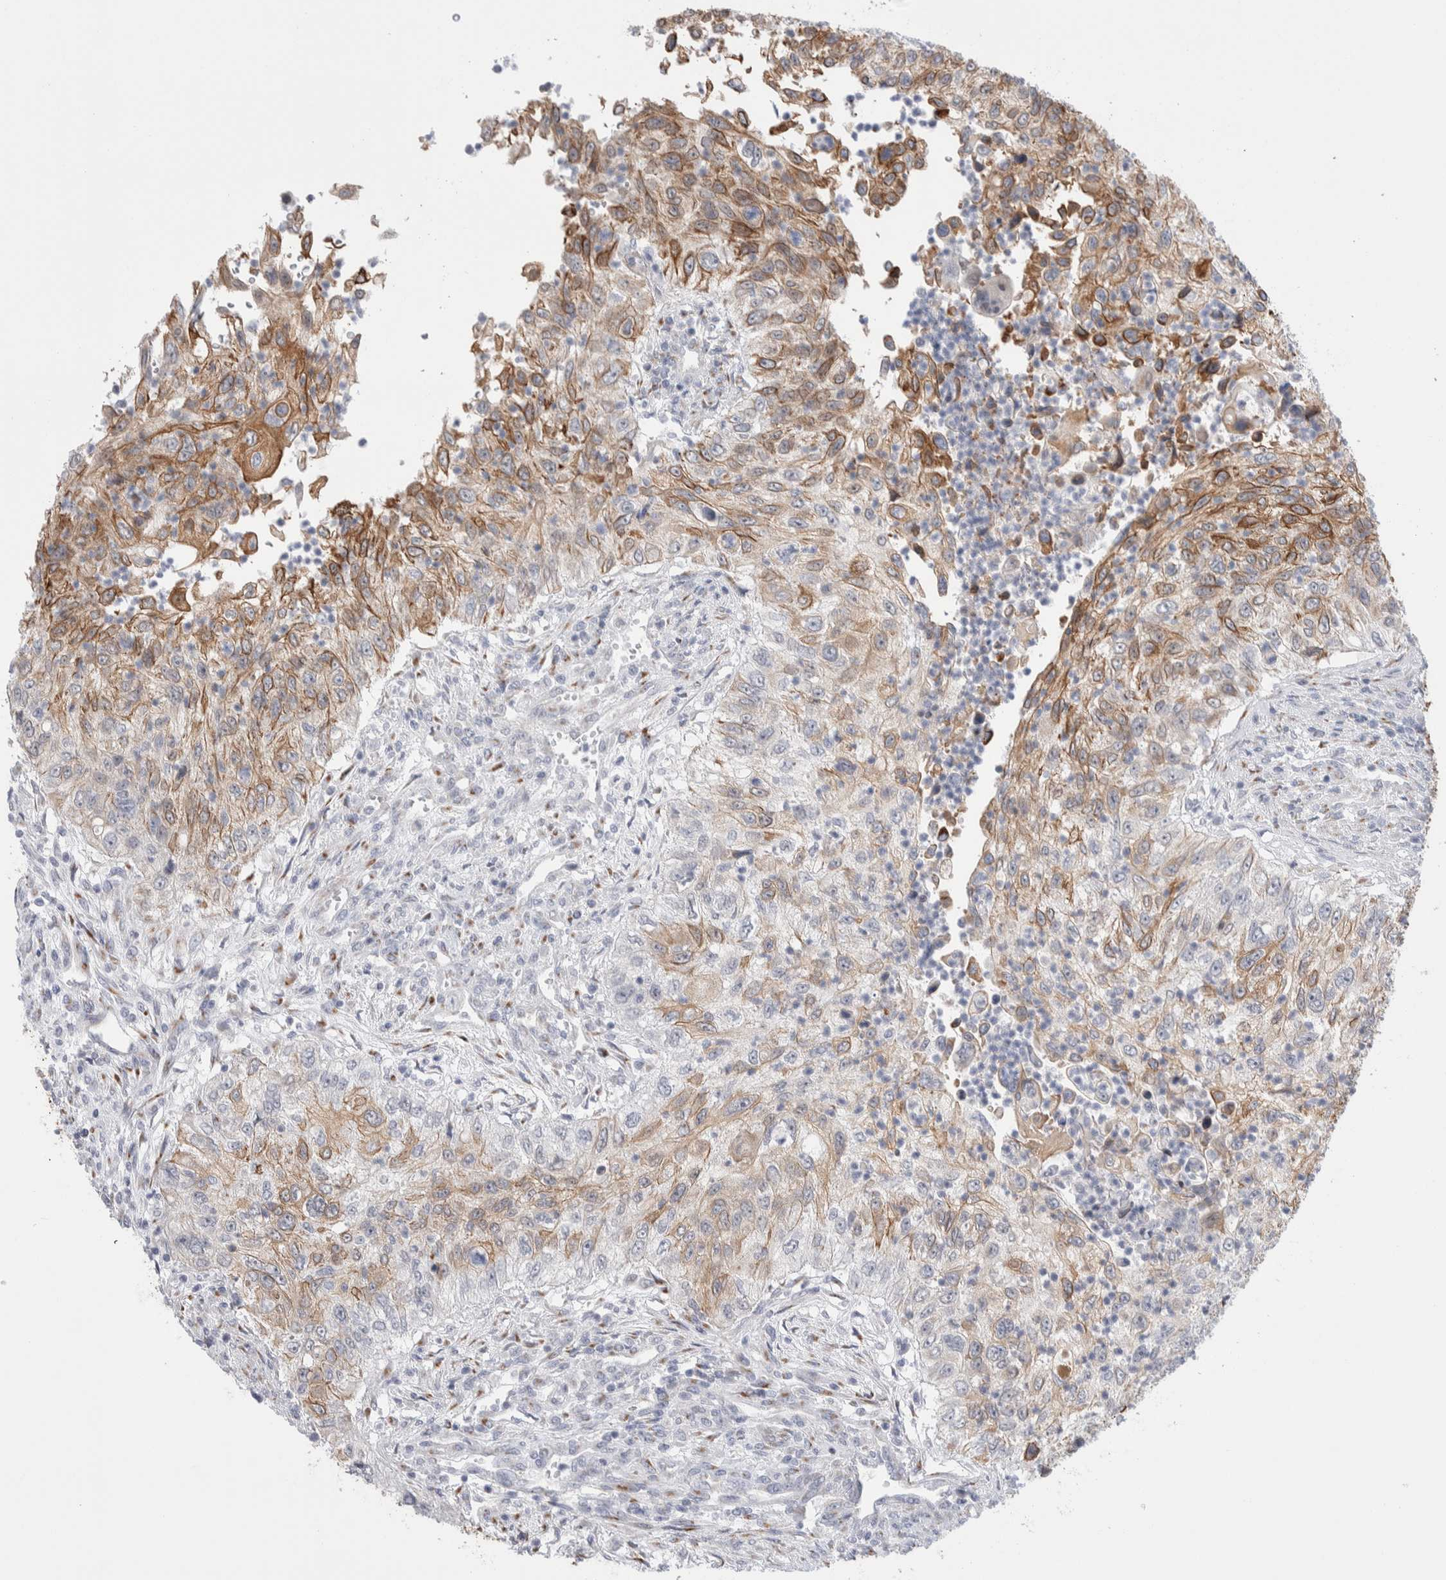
{"staining": {"intensity": "moderate", "quantity": ">75%", "location": "cytoplasmic/membranous"}, "tissue": "urothelial cancer", "cell_type": "Tumor cells", "image_type": "cancer", "snomed": [{"axis": "morphology", "description": "Urothelial carcinoma, High grade"}, {"axis": "topography", "description": "Urinary bladder"}], "caption": "Immunohistochemistry histopathology image of neoplastic tissue: human urothelial cancer stained using IHC shows medium levels of moderate protein expression localized specifically in the cytoplasmic/membranous of tumor cells, appearing as a cytoplasmic/membranous brown color.", "gene": "C1orf112", "patient": {"sex": "female", "age": 60}}